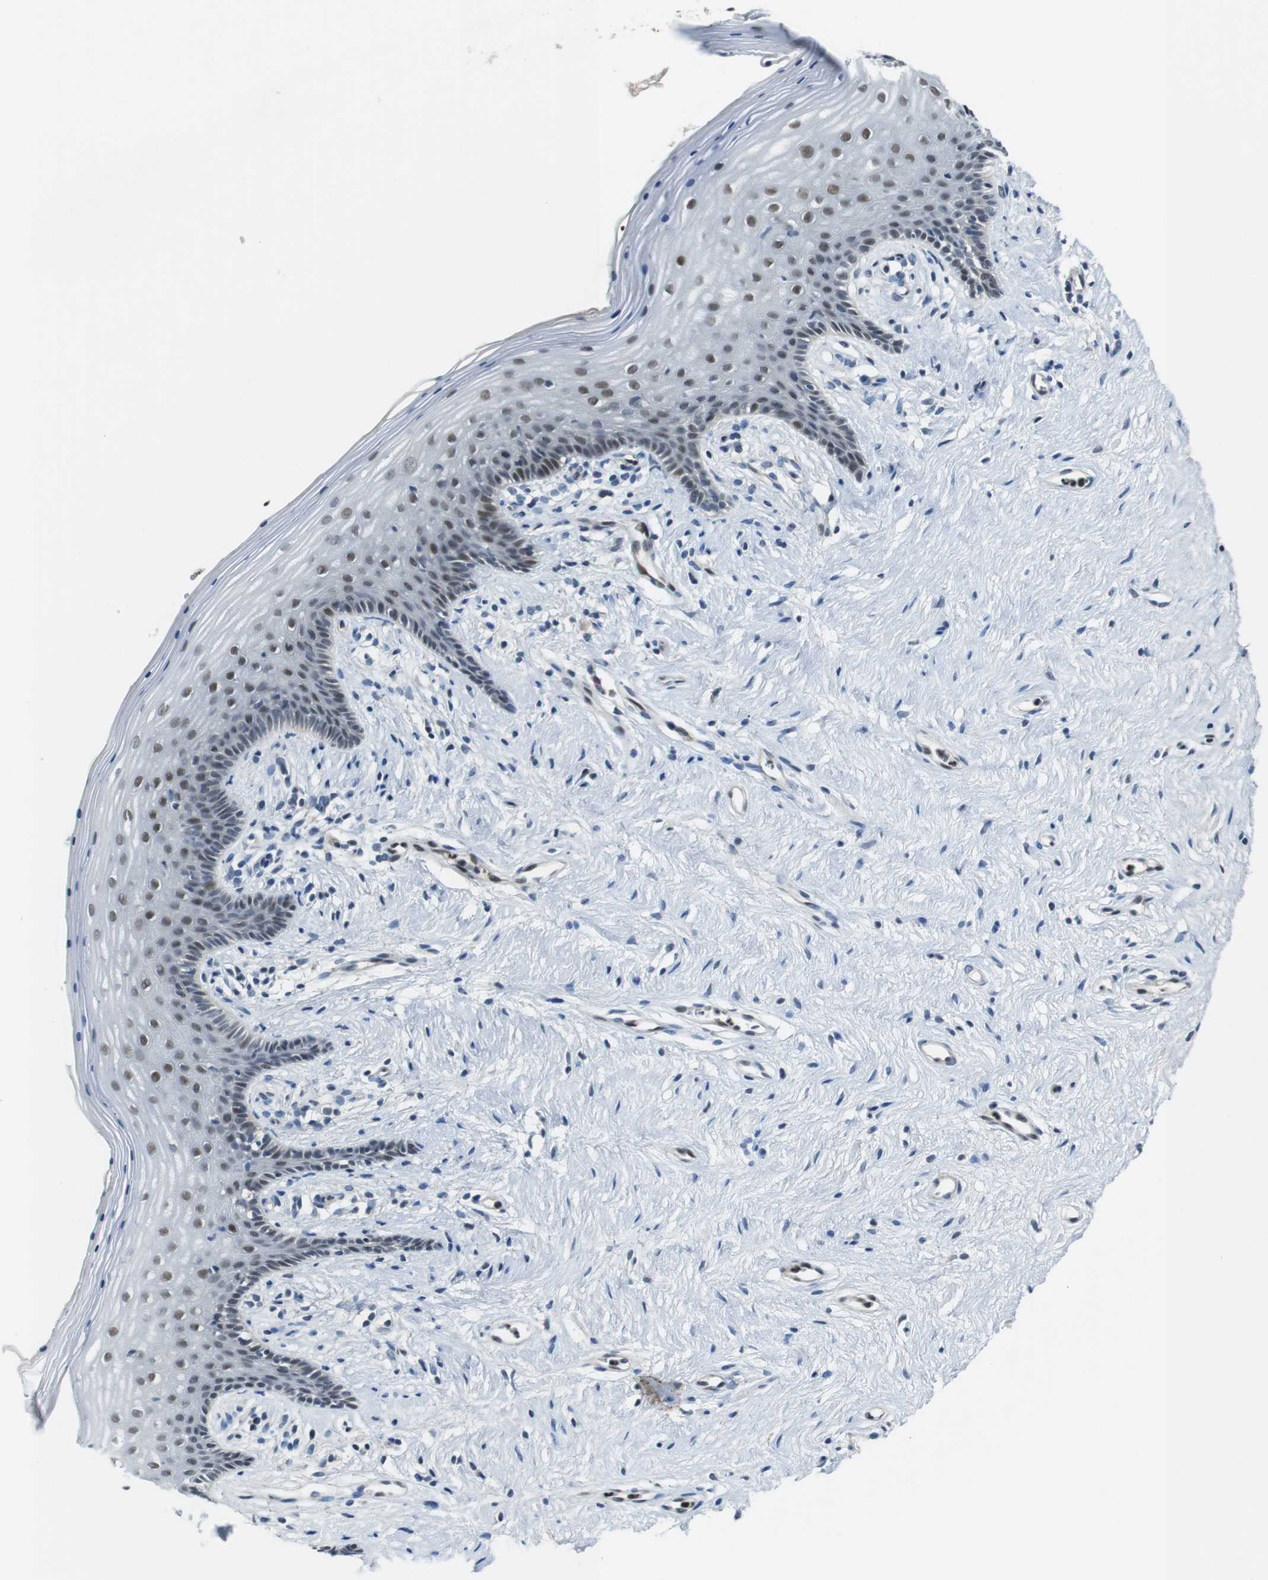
{"staining": {"intensity": "moderate", "quantity": "25%-75%", "location": "nuclear"}, "tissue": "vagina", "cell_type": "Squamous epithelial cells", "image_type": "normal", "snomed": [{"axis": "morphology", "description": "Normal tissue, NOS"}, {"axis": "topography", "description": "Vagina"}], "caption": "The histopathology image exhibits staining of benign vagina, revealing moderate nuclear protein positivity (brown color) within squamous epithelial cells.", "gene": "MAPKAPK5", "patient": {"sex": "female", "age": 44}}